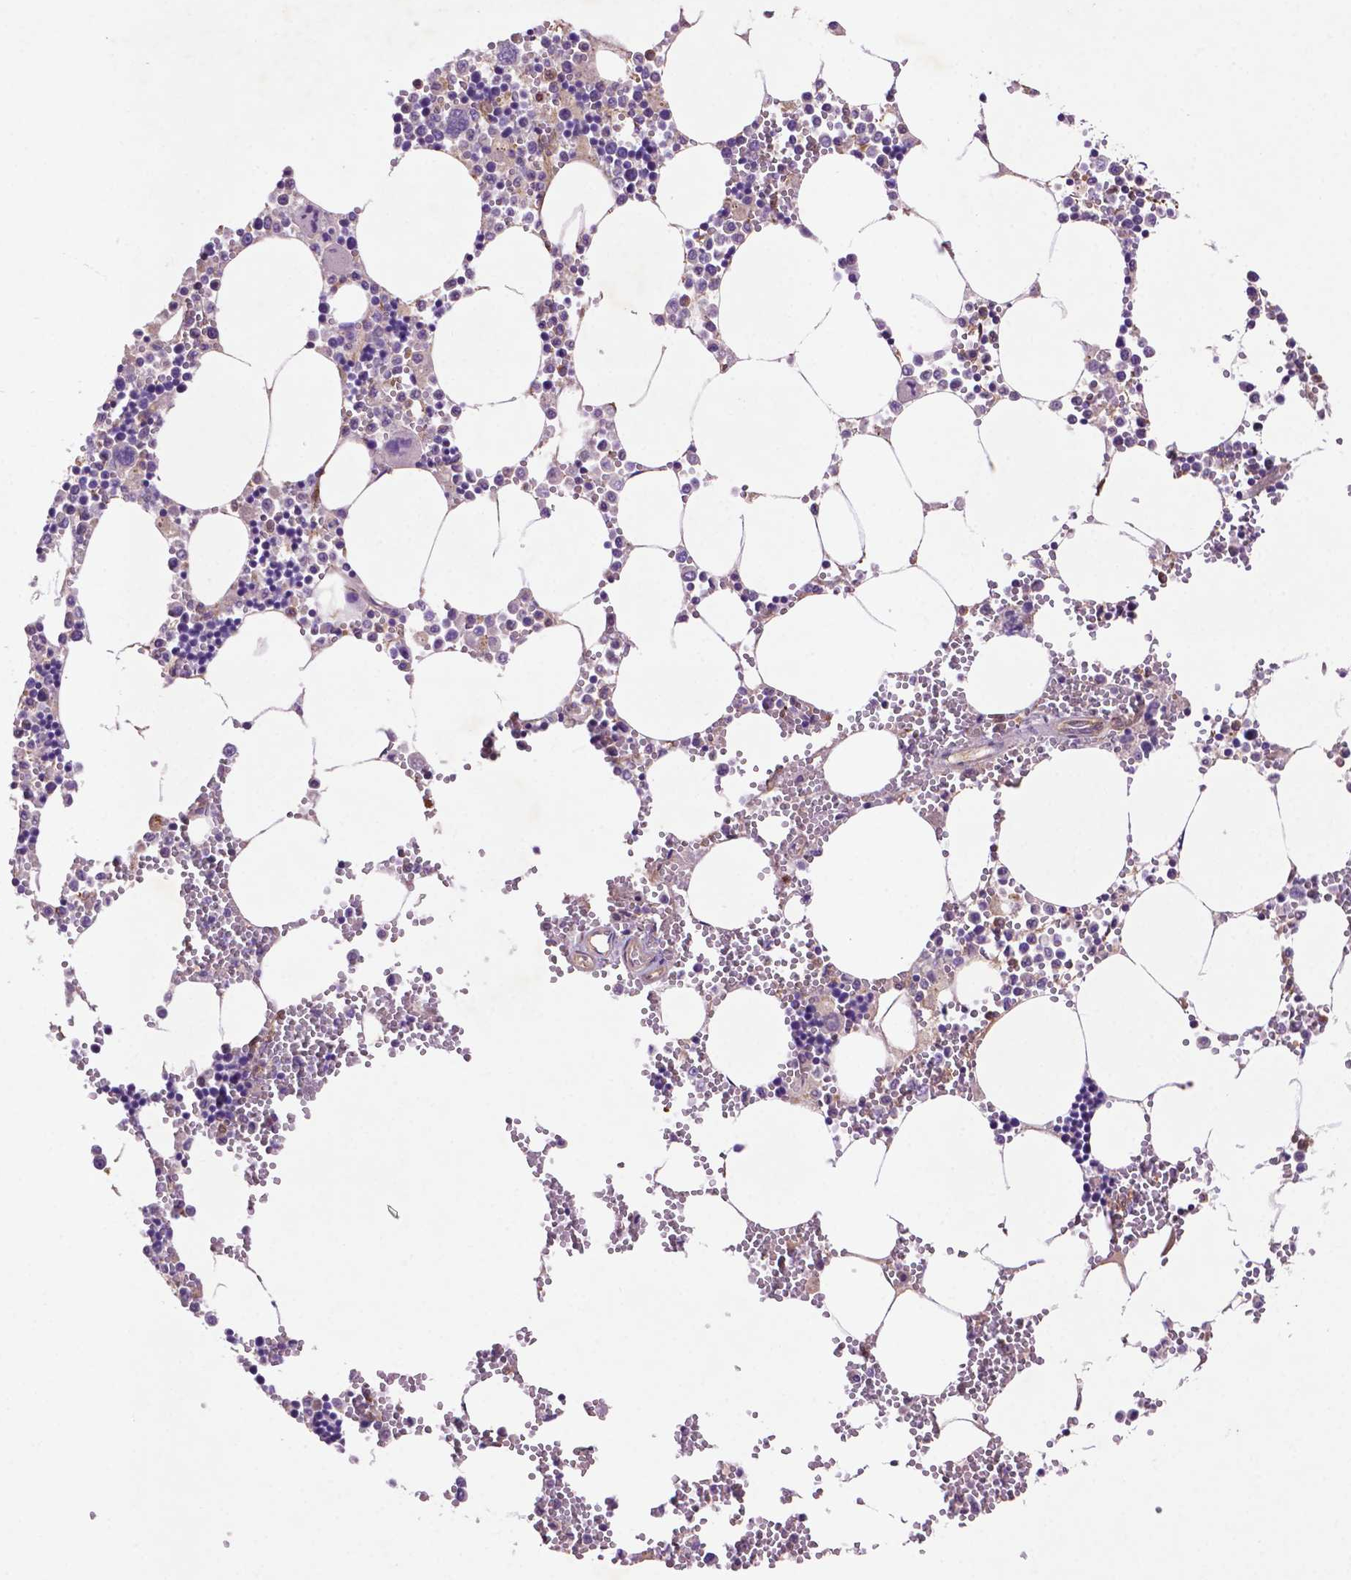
{"staining": {"intensity": "moderate", "quantity": "<25%", "location": "cytoplasmic/membranous"}, "tissue": "bone marrow", "cell_type": "Hematopoietic cells", "image_type": "normal", "snomed": [{"axis": "morphology", "description": "Normal tissue, NOS"}, {"axis": "topography", "description": "Bone marrow"}], "caption": "A low amount of moderate cytoplasmic/membranous positivity is identified in about <25% of hematopoietic cells in normal bone marrow. The protein is stained brown, and the nuclei are stained in blue (DAB (3,3'-diaminobenzidine) IHC with brightfield microscopy, high magnification).", "gene": "GDPD5", "patient": {"sex": "male", "age": 54}}